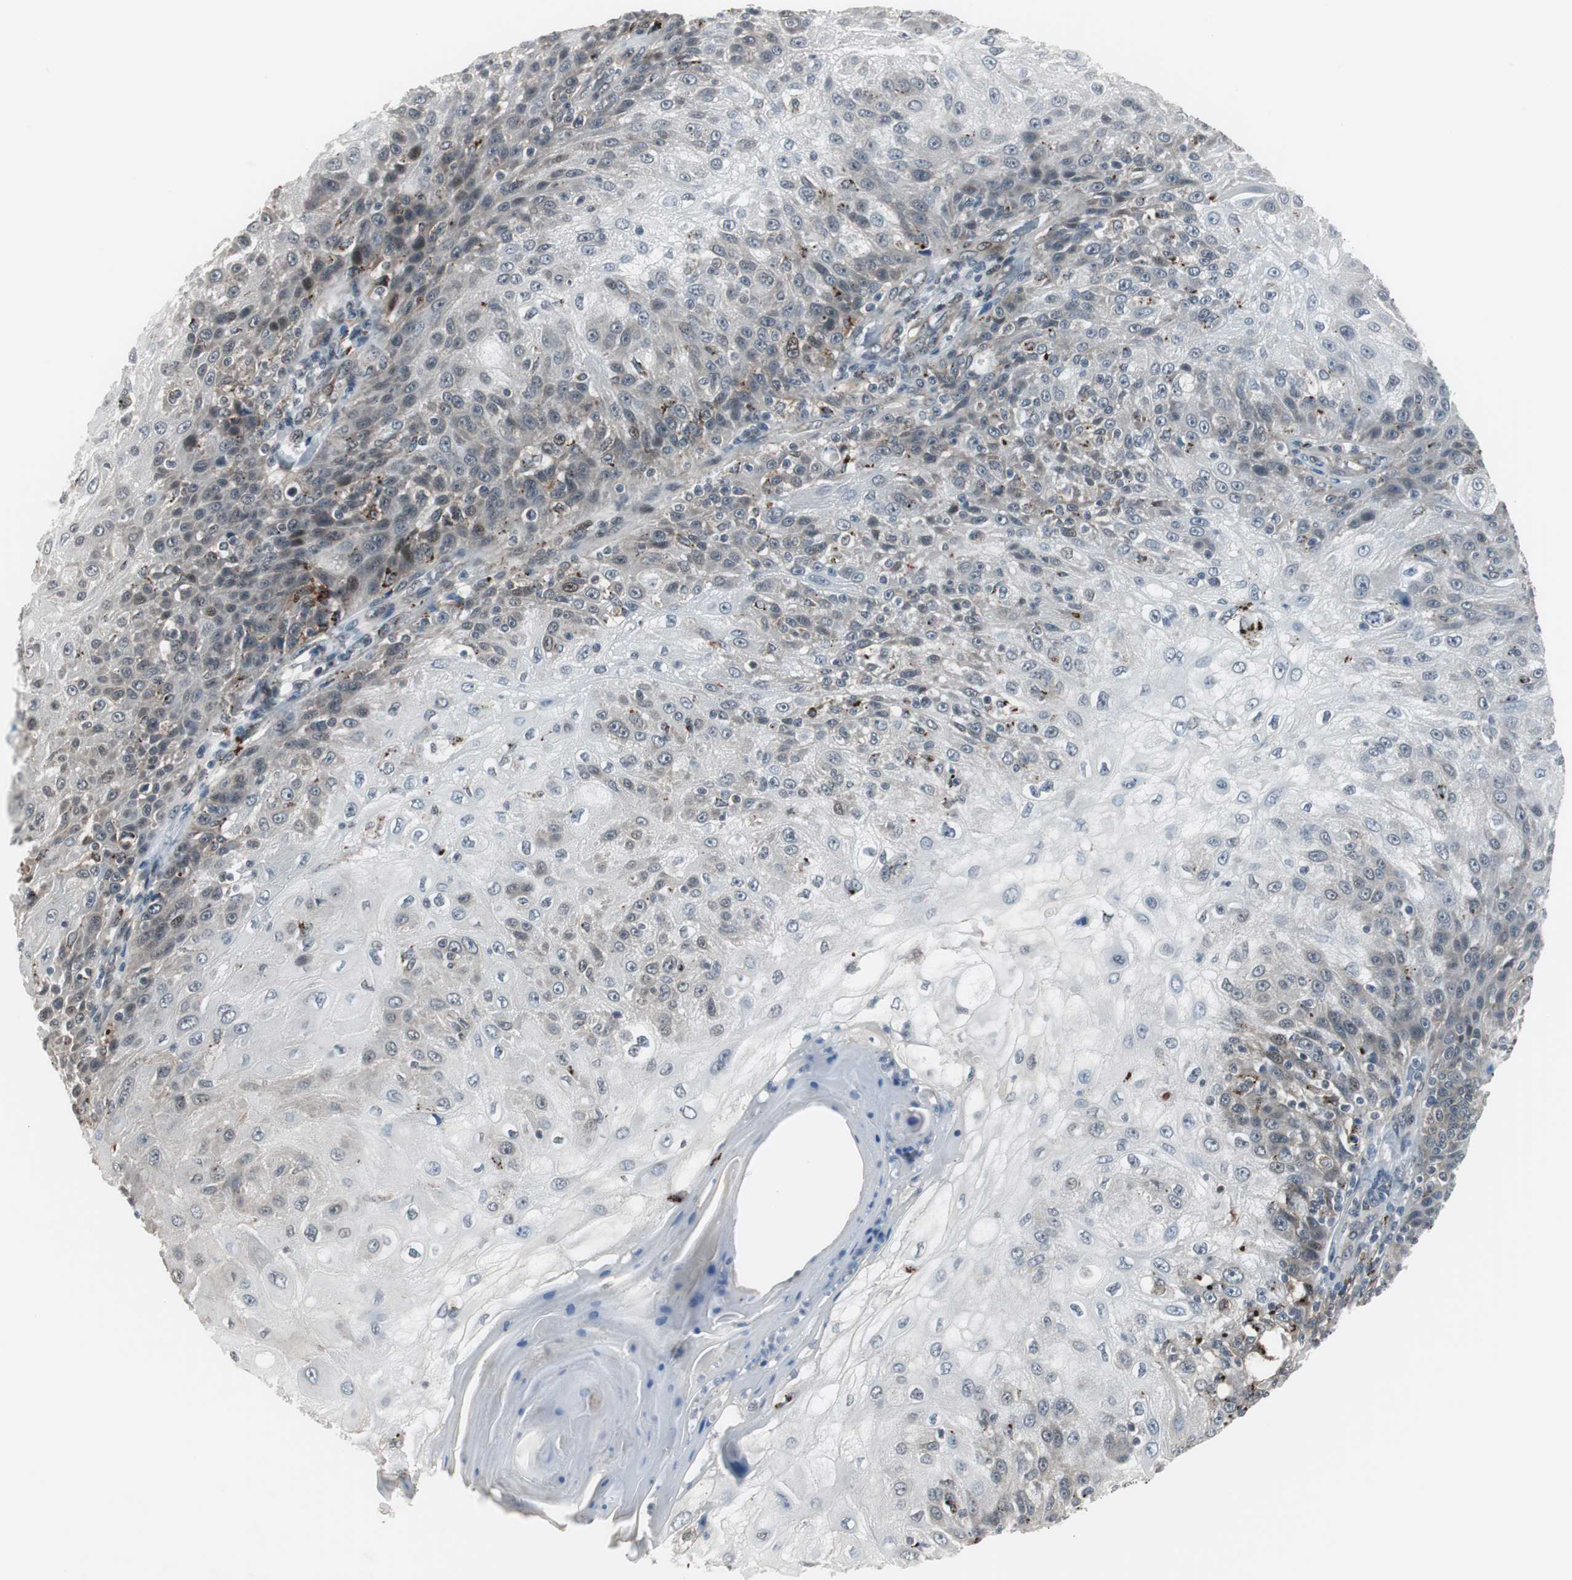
{"staining": {"intensity": "weak", "quantity": "<25%", "location": "cytoplasmic/membranous"}, "tissue": "skin cancer", "cell_type": "Tumor cells", "image_type": "cancer", "snomed": [{"axis": "morphology", "description": "Normal tissue, NOS"}, {"axis": "morphology", "description": "Squamous cell carcinoma, NOS"}, {"axis": "topography", "description": "Skin"}], "caption": "This histopathology image is of skin squamous cell carcinoma stained with IHC to label a protein in brown with the nuclei are counter-stained blue. There is no expression in tumor cells. (IHC, brightfield microscopy, high magnification).", "gene": "BOLA1", "patient": {"sex": "female", "age": 83}}